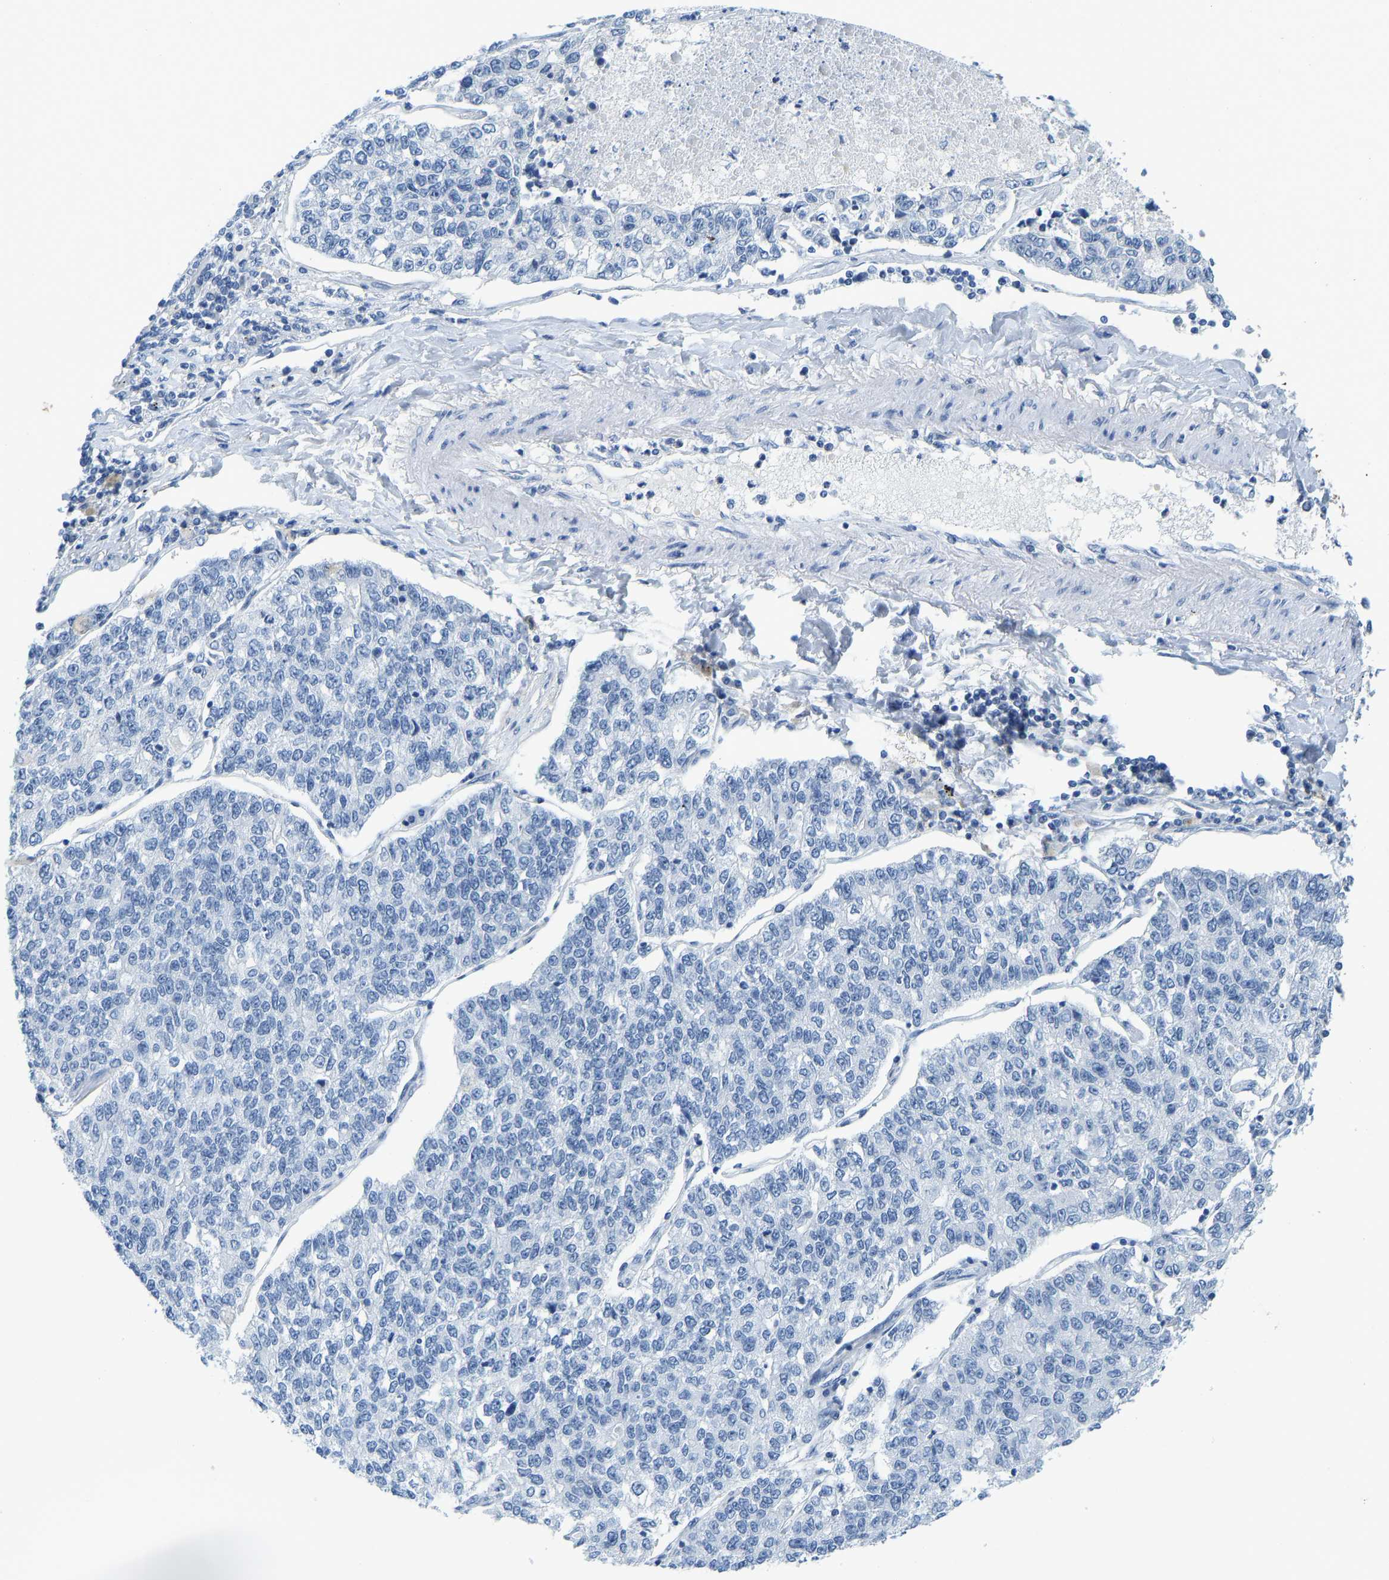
{"staining": {"intensity": "negative", "quantity": "none", "location": "none"}, "tissue": "lung cancer", "cell_type": "Tumor cells", "image_type": "cancer", "snomed": [{"axis": "morphology", "description": "Adenocarcinoma, NOS"}, {"axis": "topography", "description": "Lung"}], "caption": "The photomicrograph demonstrates no significant staining in tumor cells of lung cancer (adenocarcinoma).", "gene": "SERPINB3", "patient": {"sex": "male", "age": 49}}